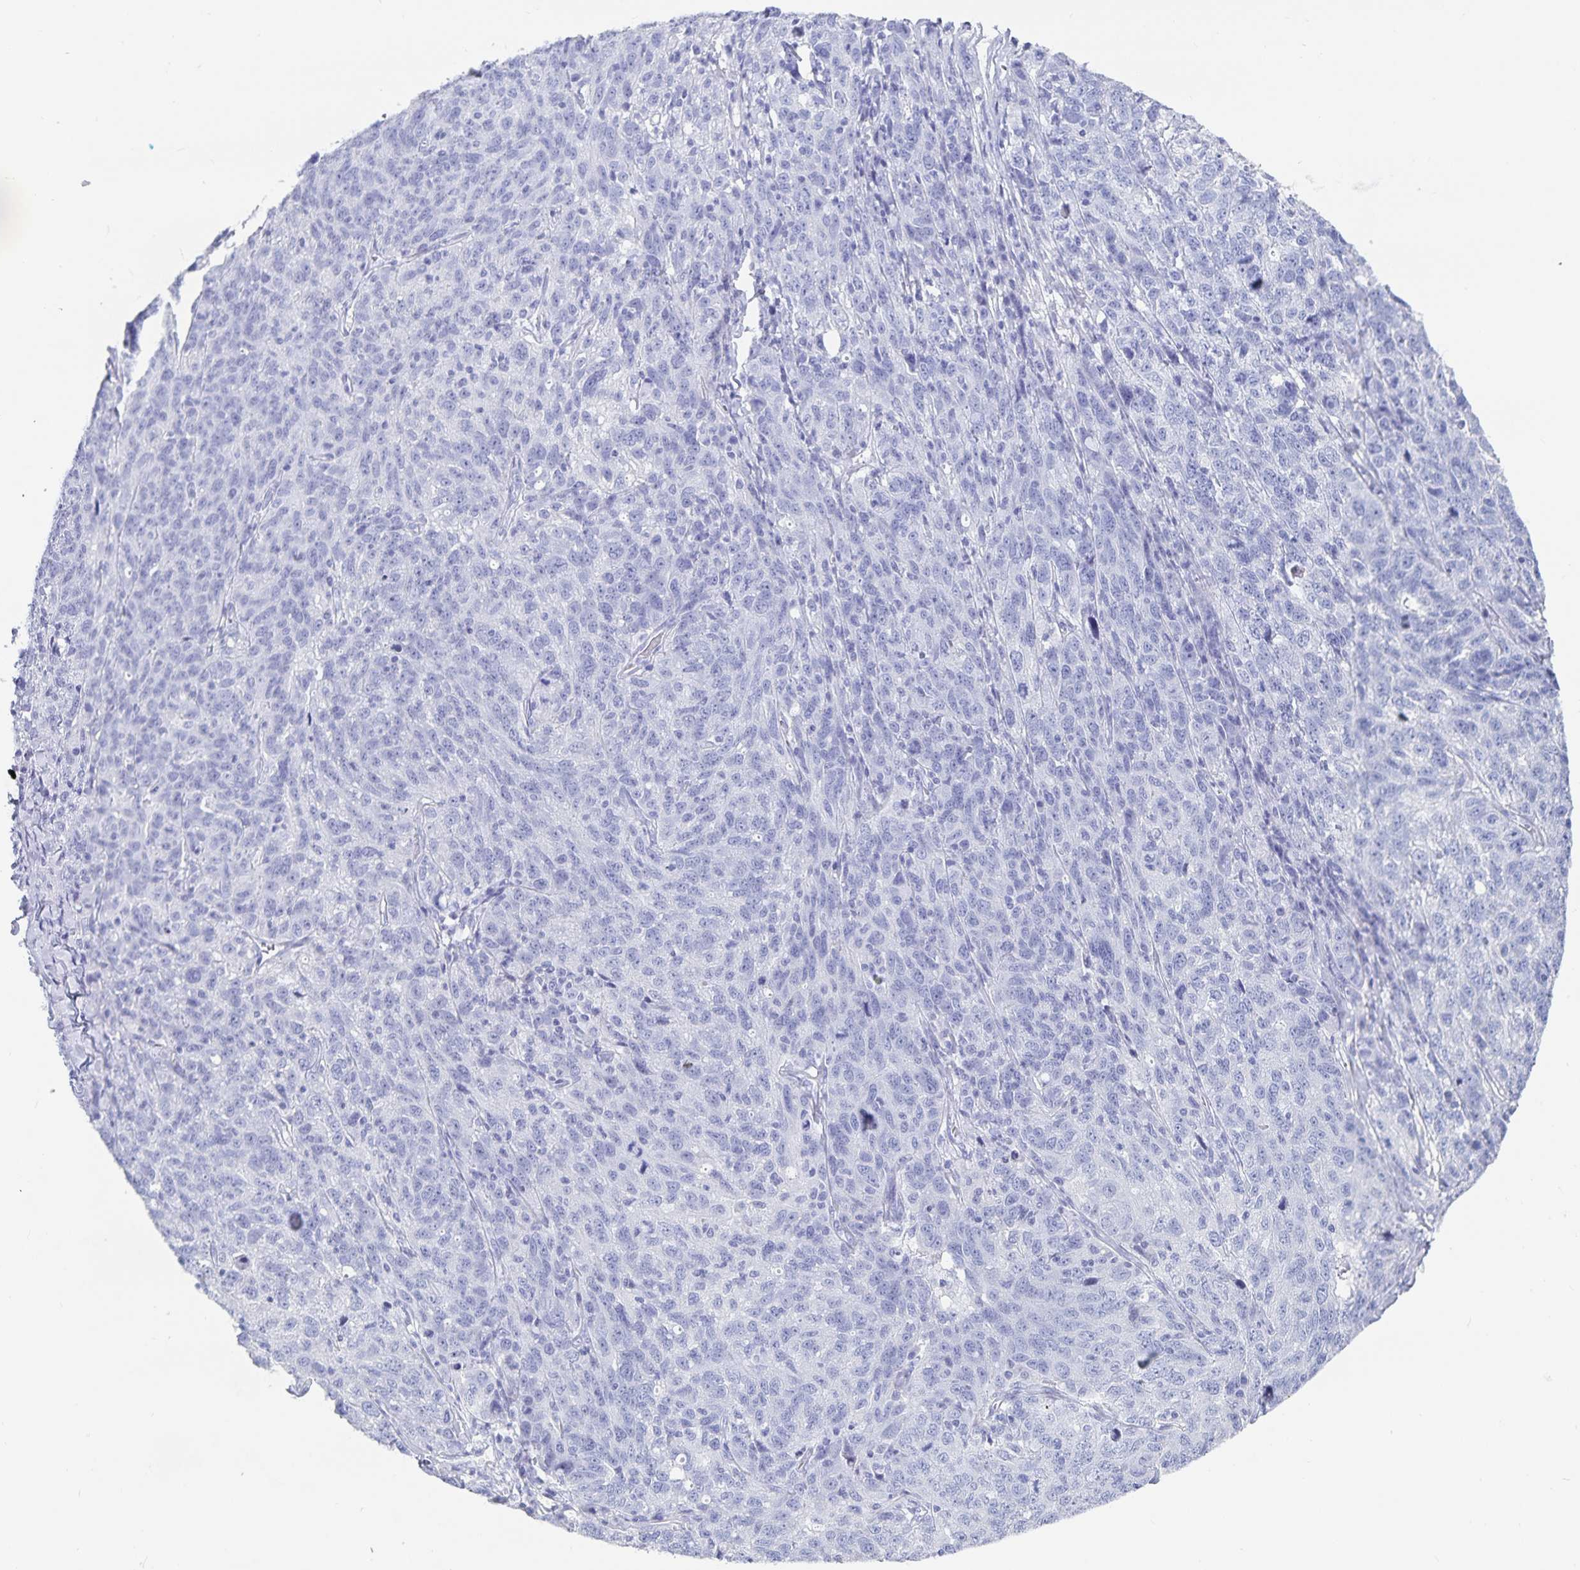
{"staining": {"intensity": "negative", "quantity": "none", "location": "none"}, "tissue": "ovarian cancer", "cell_type": "Tumor cells", "image_type": "cancer", "snomed": [{"axis": "morphology", "description": "Cystadenocarcinoma, serous, NOS"}, {"axis": "topography", "description": "Ovary"}], "caption": "Protein analysis of ovarian cancer reveals no significant positivity in tumor cells.", "gene": "C19orf73", "patient": {"sex": "female", "age": 71}}